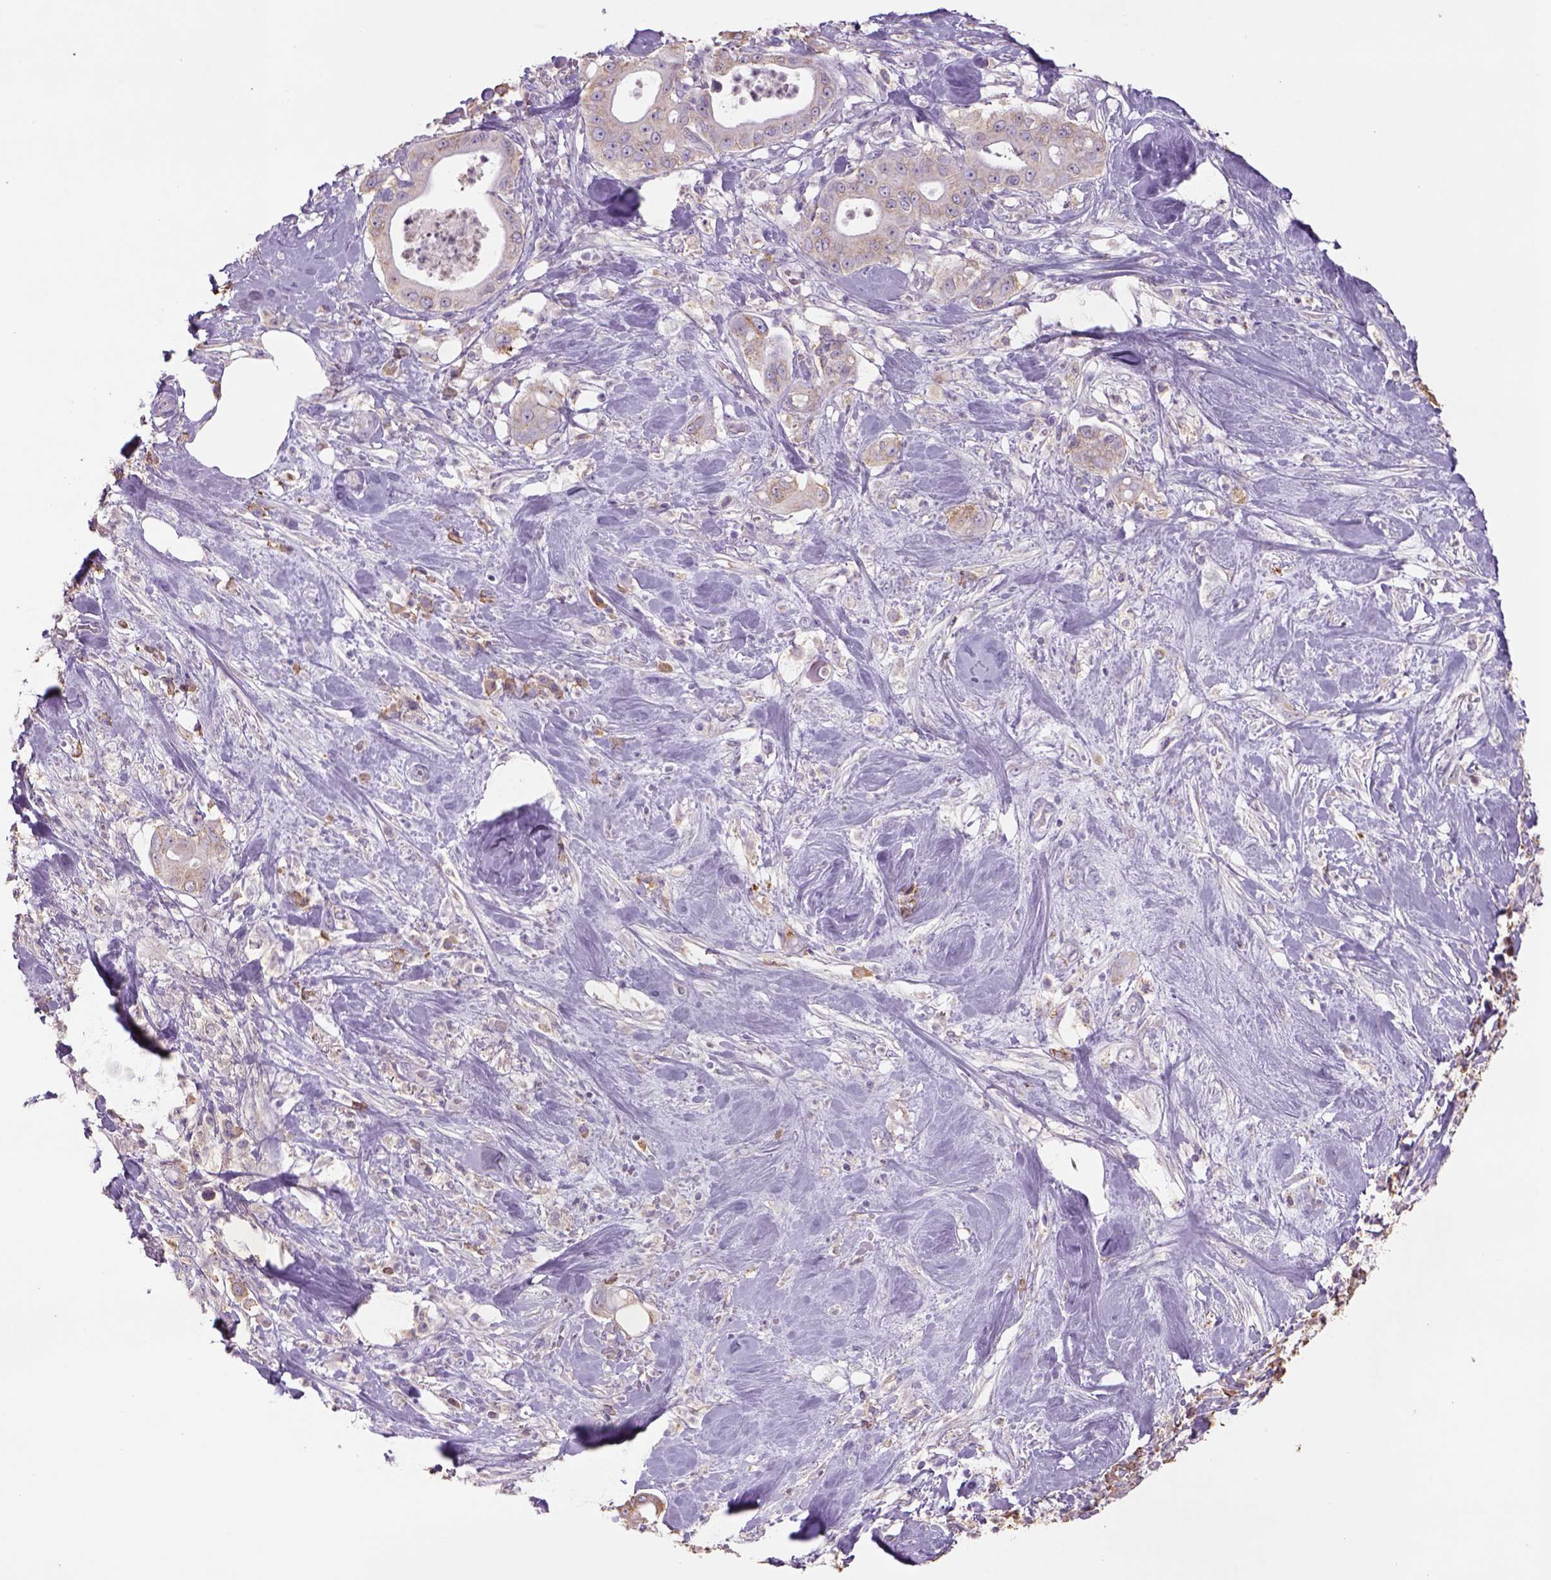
{"staining": {"intensity": "weak", "quantity": ">75%", "location": "cytoplasmic/membranous"}, "tissue": "pancreatic cancer", "cell_type": "Tumor cells", "image_type": "cancer", "snomed": [{"axis": "morphology", "description": "Adenocarcinoma, NOS"}, {"axis": "topography", "description": "Pancreas"}], "caption": "Adenocarcinoma (pancreatic) stained for a protein demonstrates weak cytoplasmic/membranous positivity in tumor cells.", "gene": "NAALAD2", "patient": {"sex": "male", "age": 71}}